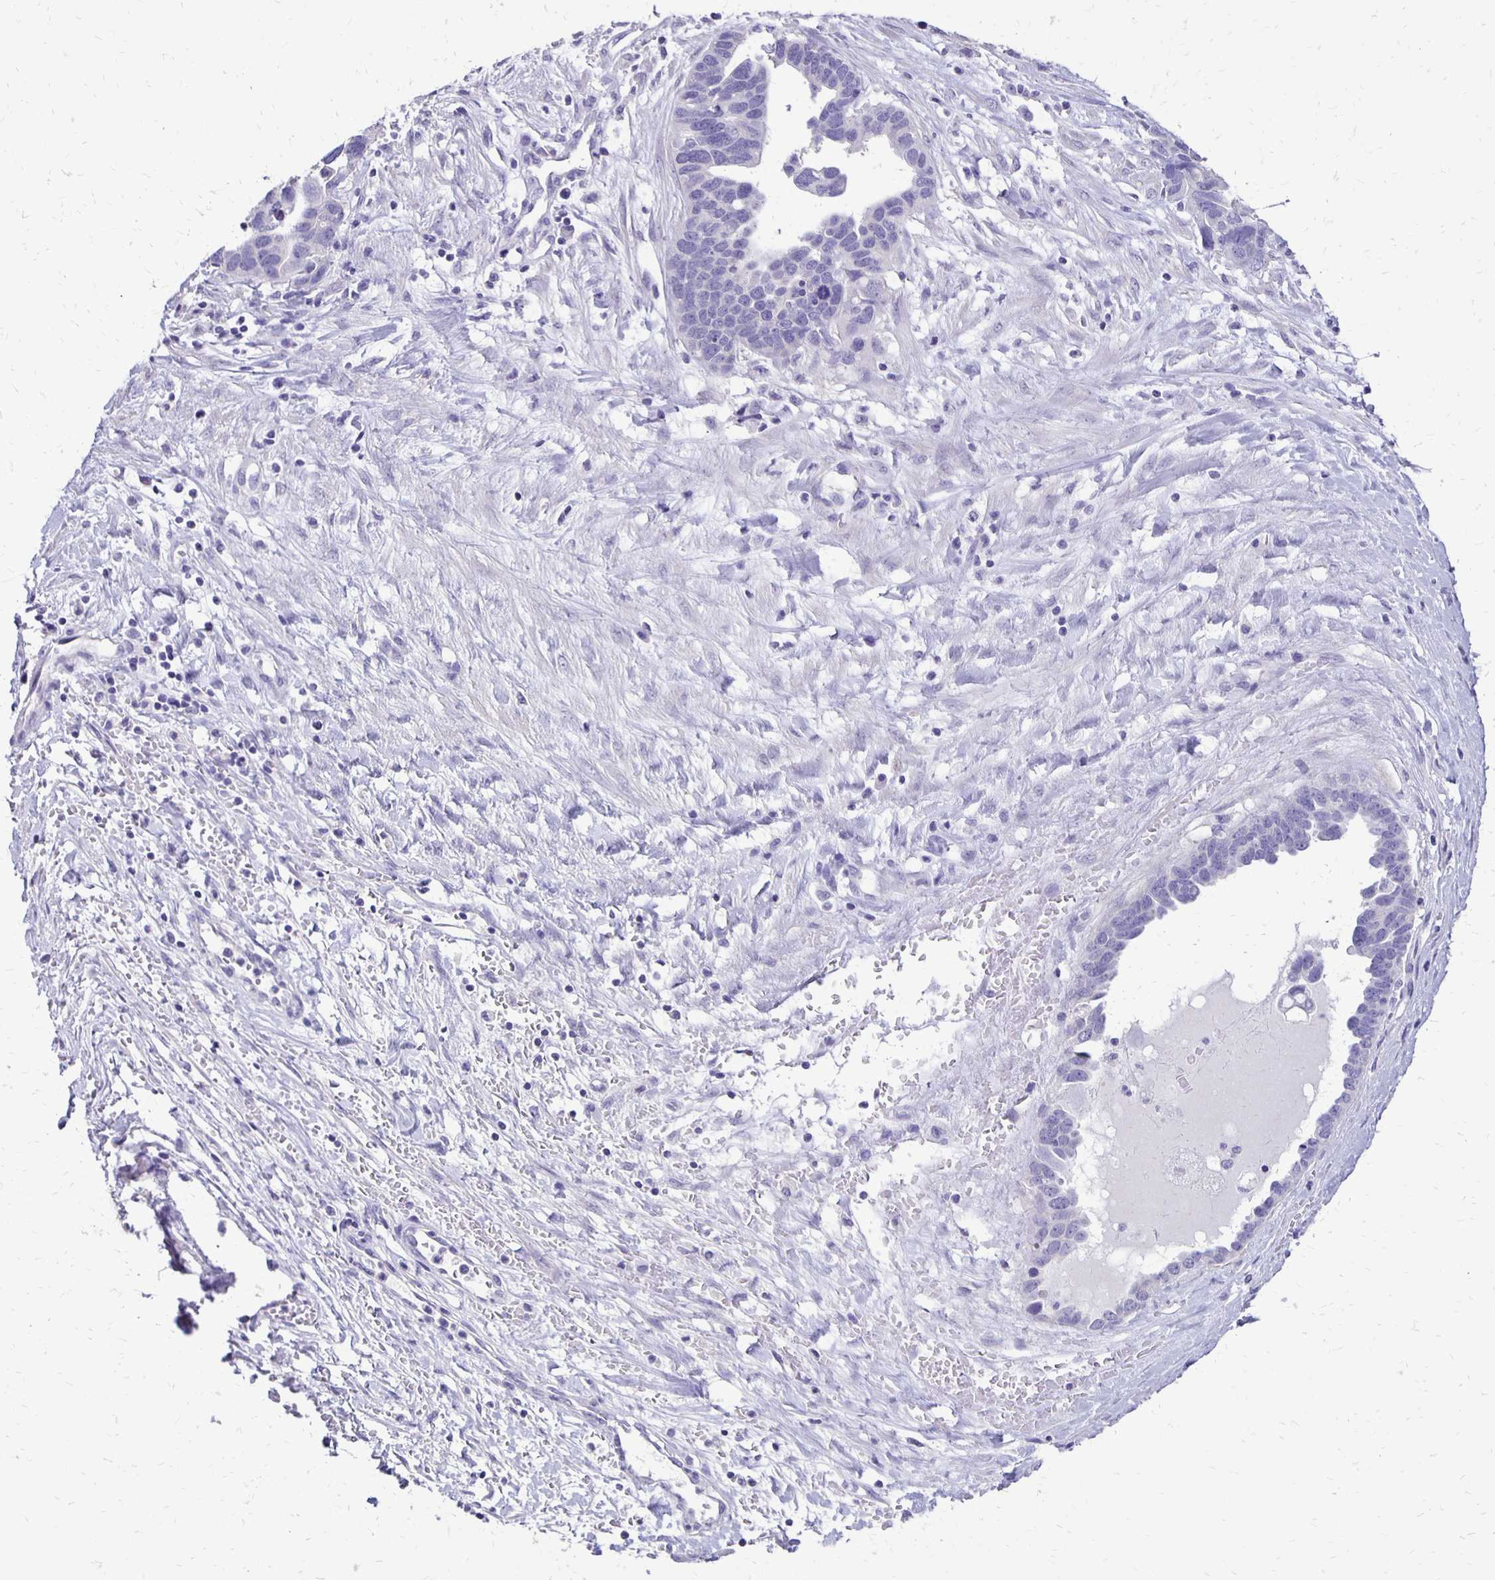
{"staining": {"intensity": "negative", "quantity": "none", "location": "none"}, "tissue": "ovarian cancer", "cell_type": "Tumor cells", "image_type": "cancer", "snomed": [{"axis": "morphology", "description": "Cystadenocarcinoma, serous, NOS"}, {"axis": "topography", "description": "Ovary"}], "caption": "The histopathology image displays no significant staining in tumor cells of ovarian cancer. (Stains: DAB (3,3'-diaminobenzidine) IHC with hematoxylin counter stain, Microscopy: brightfield microscopy at high magnification).", "gene": "ANKRD45", "patient": {"sex": "female", "age": 54}}